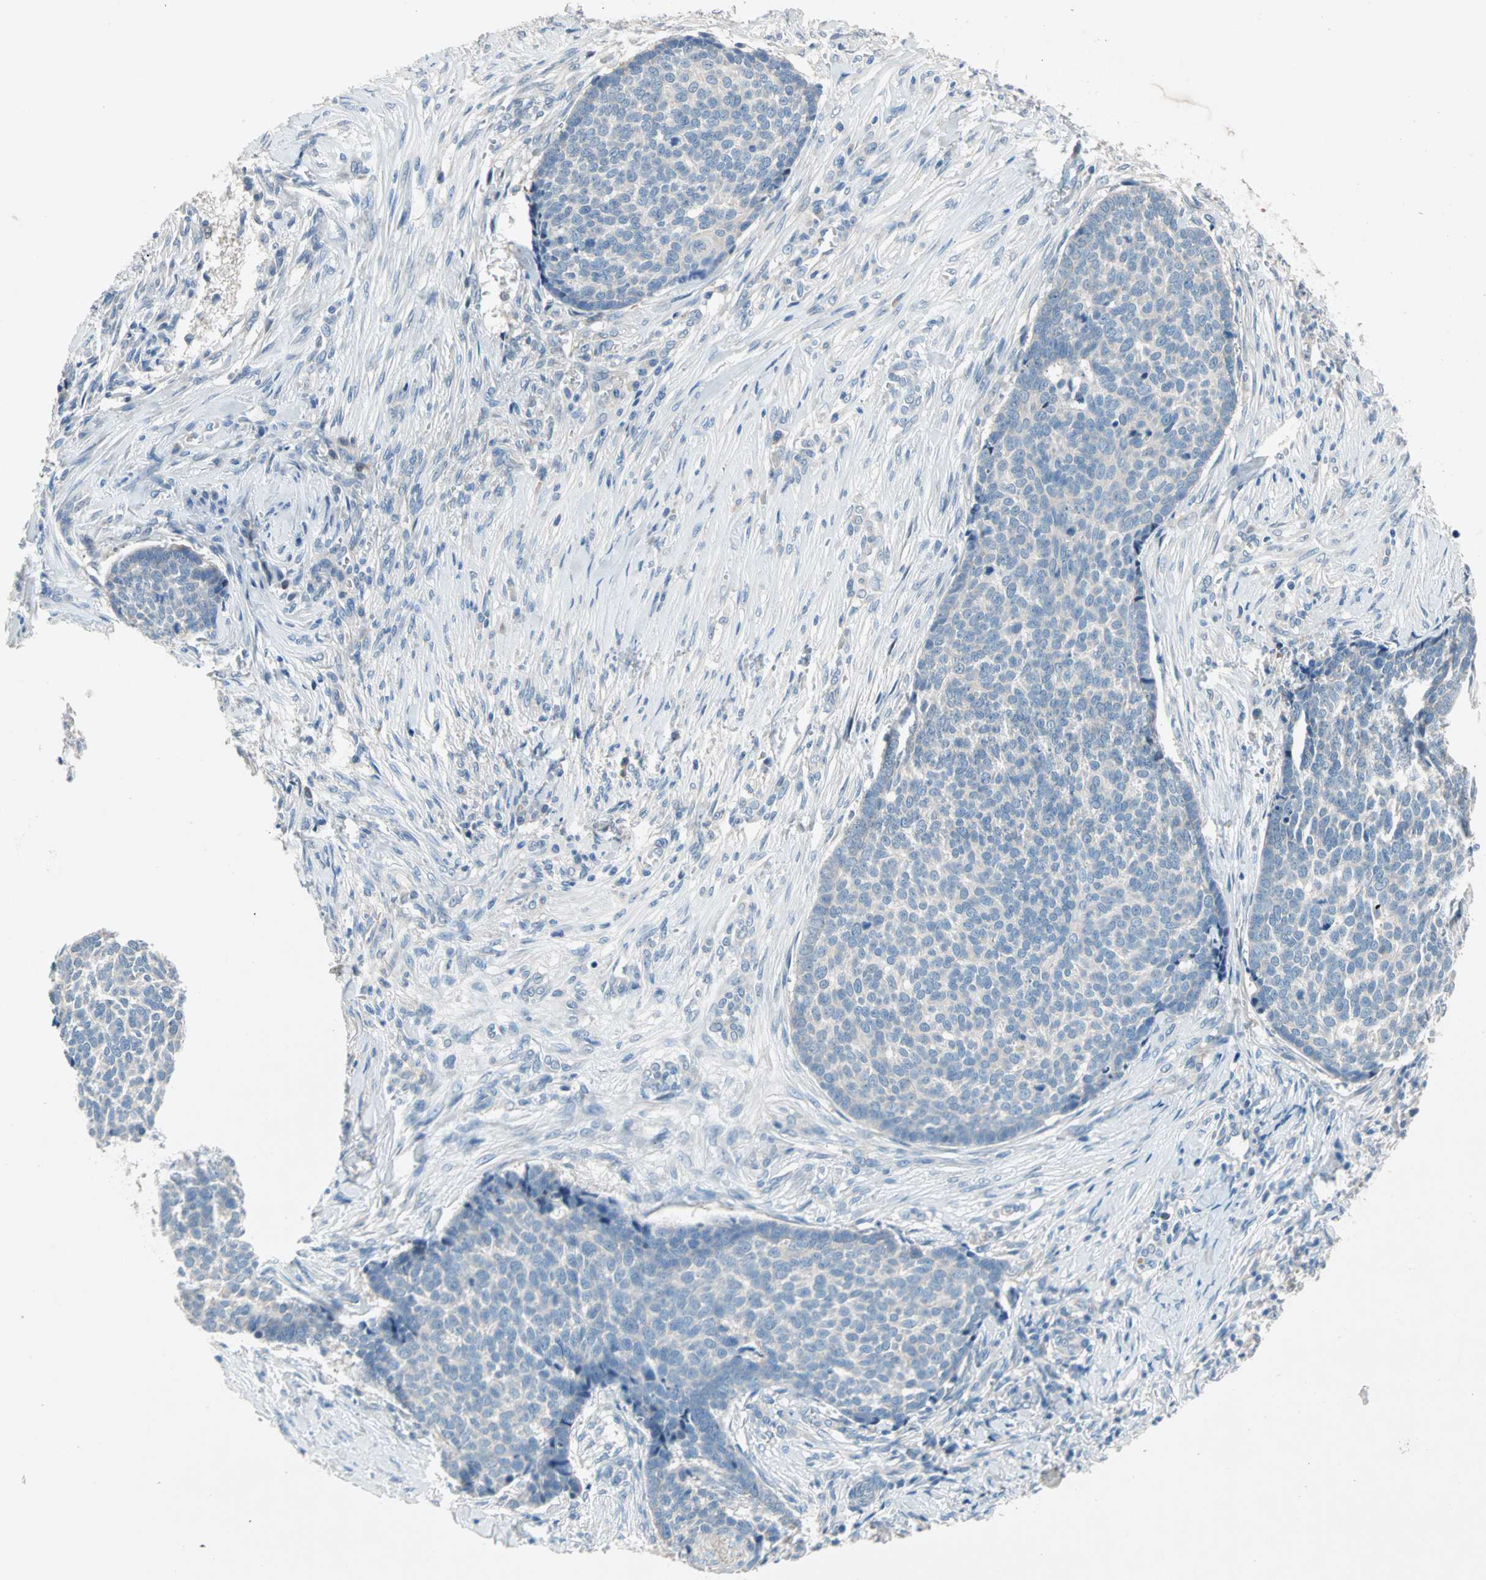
{"staining": {"intensity": "negative", "quantity": "none", "location": "none"}, "tissue": "skin cancer", "cell_type": "Tumor cells", "image_type": "cancer", "snomed": [{"axis": "morphology", "description": "Basal cell carcinoma"}, {"axis": "topography", "description": "Skin"}], "caption": "There is no significant staining in tumor cells of skin cancer.", "gene": "TMEM163", "patient": {"sex": "male", "age": 84}}